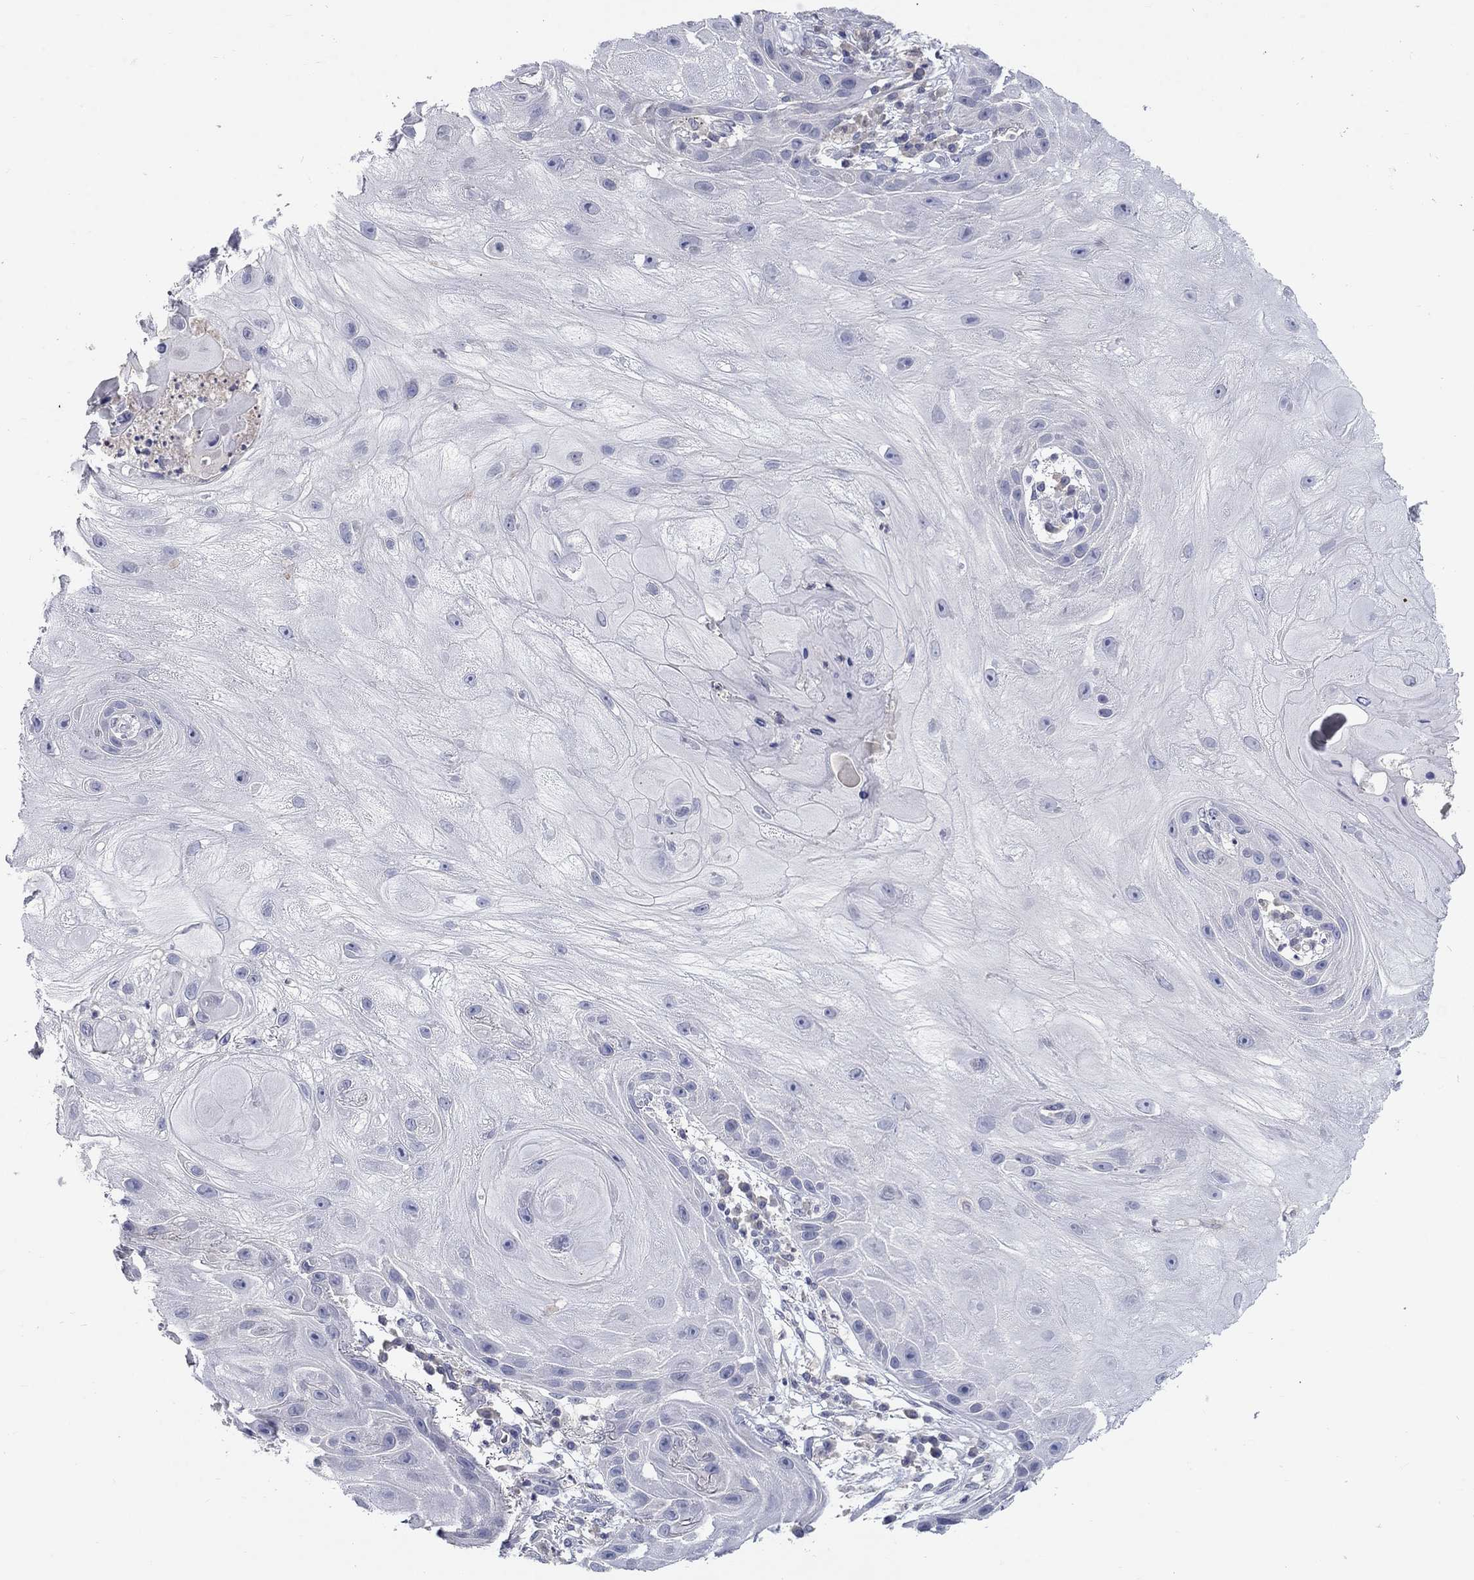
{"staining": {"intensity": "negative", "quantity": "none", "location": "none"}, "tissue": "skin cancer", "cell_type": "Tumor cells", "image_type": "cancer", "snomed": [{"axis": "morphology", "description": "Normal tissue, NOS"}, {"axis": "morphology", "description": "Squamous cell carcinoma, NOS"}, {"axis": "topography", "description": "Skin"}], "caption": "This is an immunohistochemistry (IHC) image of human squamous cell carcinoma (skin). There is no expression in tumor cells.", "gene": "PTH1R", "patient": {"sex": "male", "age": 79}}